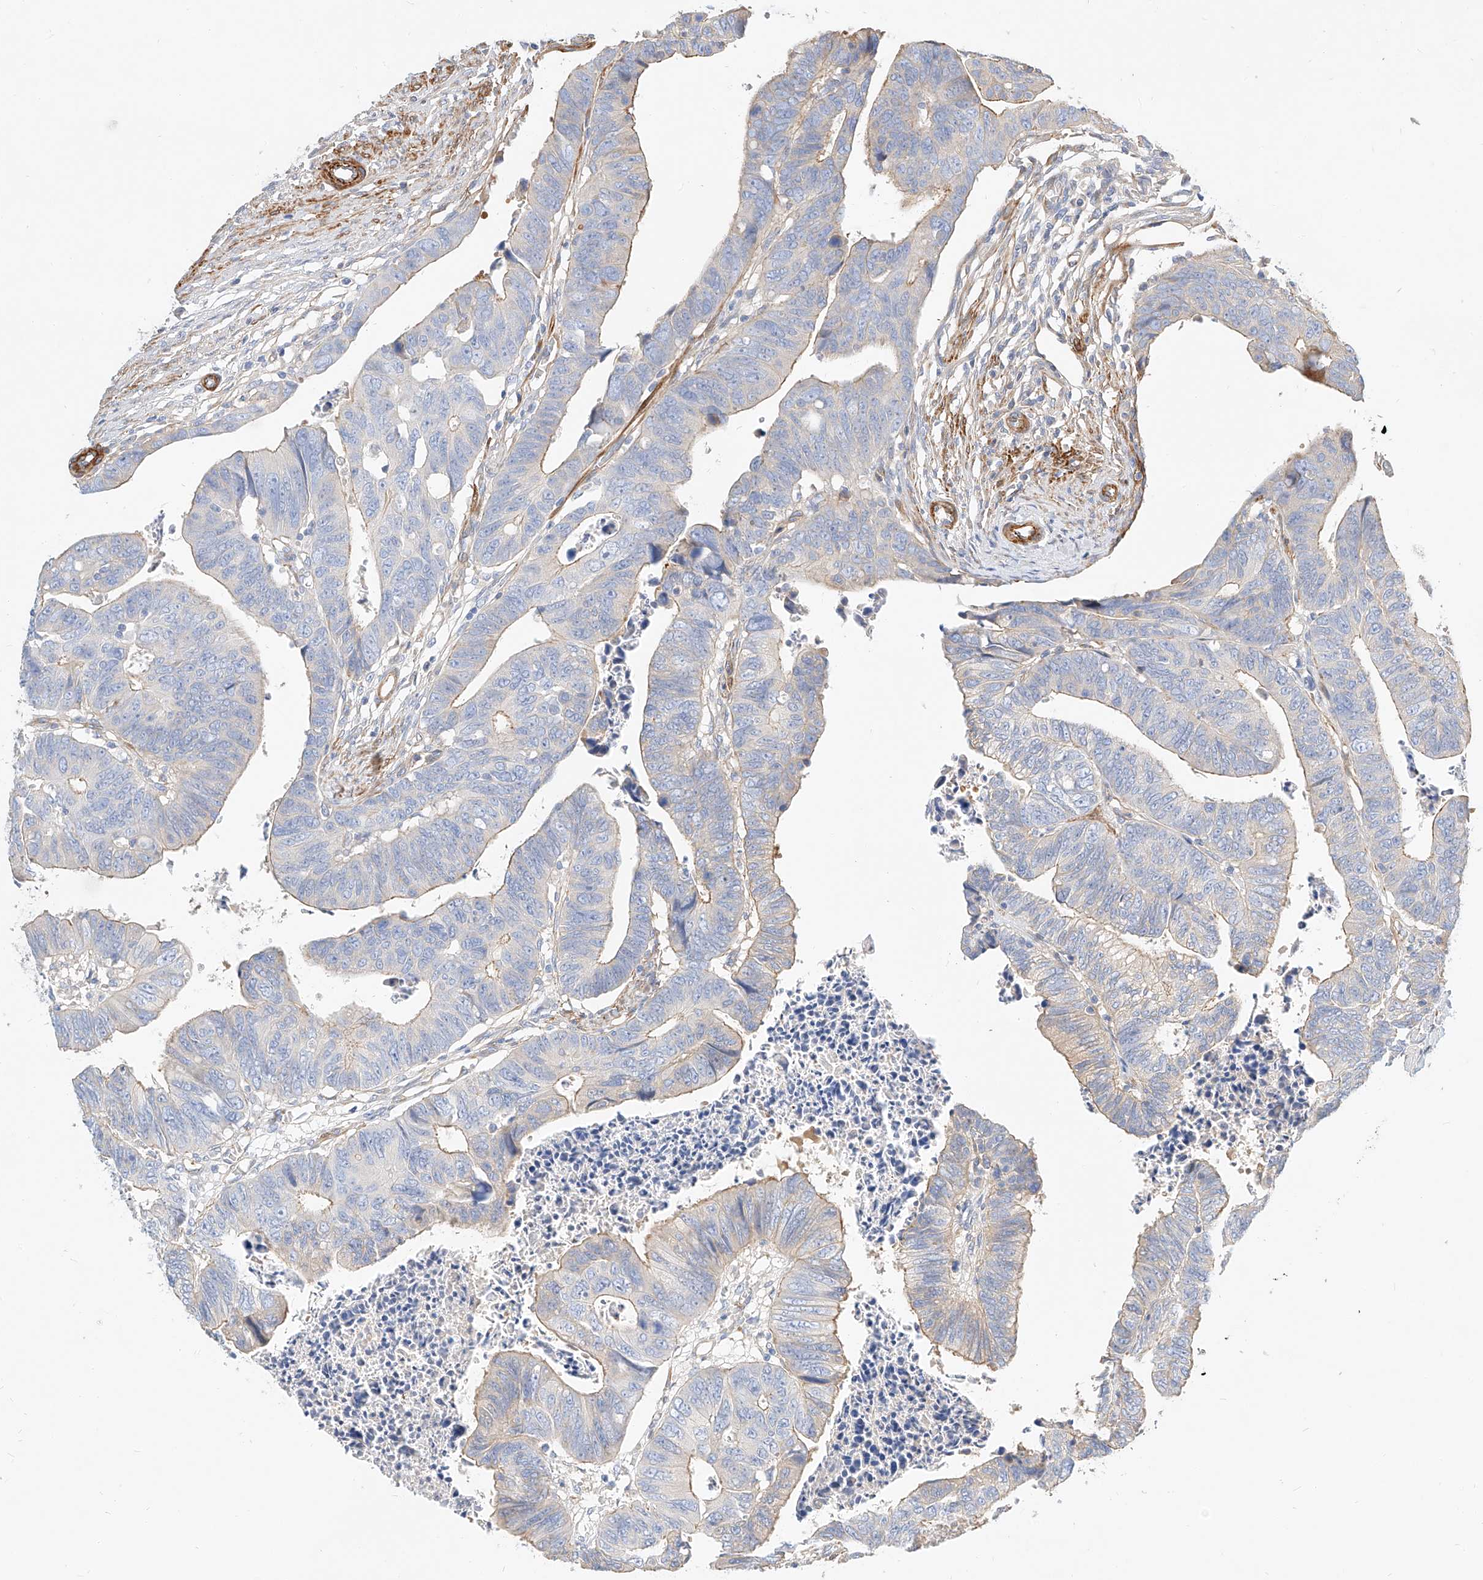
{"staining": {"intensity": "weak", "quantity": "<25%", "location": "cytoplasmic/membranous"}, "tissue": "colorectal cancer", "cell_type": "Tumor cells", "image_type": "cancer", "snomed": [{"axis": "morphology", "description": "Adenocarcinoma, NOS"}, {"axis": "topography", "description": "Rectum"}], "caption": "The histopathology image exhibits no significant positivity in tumor cells of colorectal cancer (adenocarcinoma). Brightfield microscopy of immunohistochemistry (IHC) stained with DAB (brown) and hematoxylin (blue), captured at high magnification.", "gene": "KCNH5", "patient": {"sex": "female", "age": 65}}